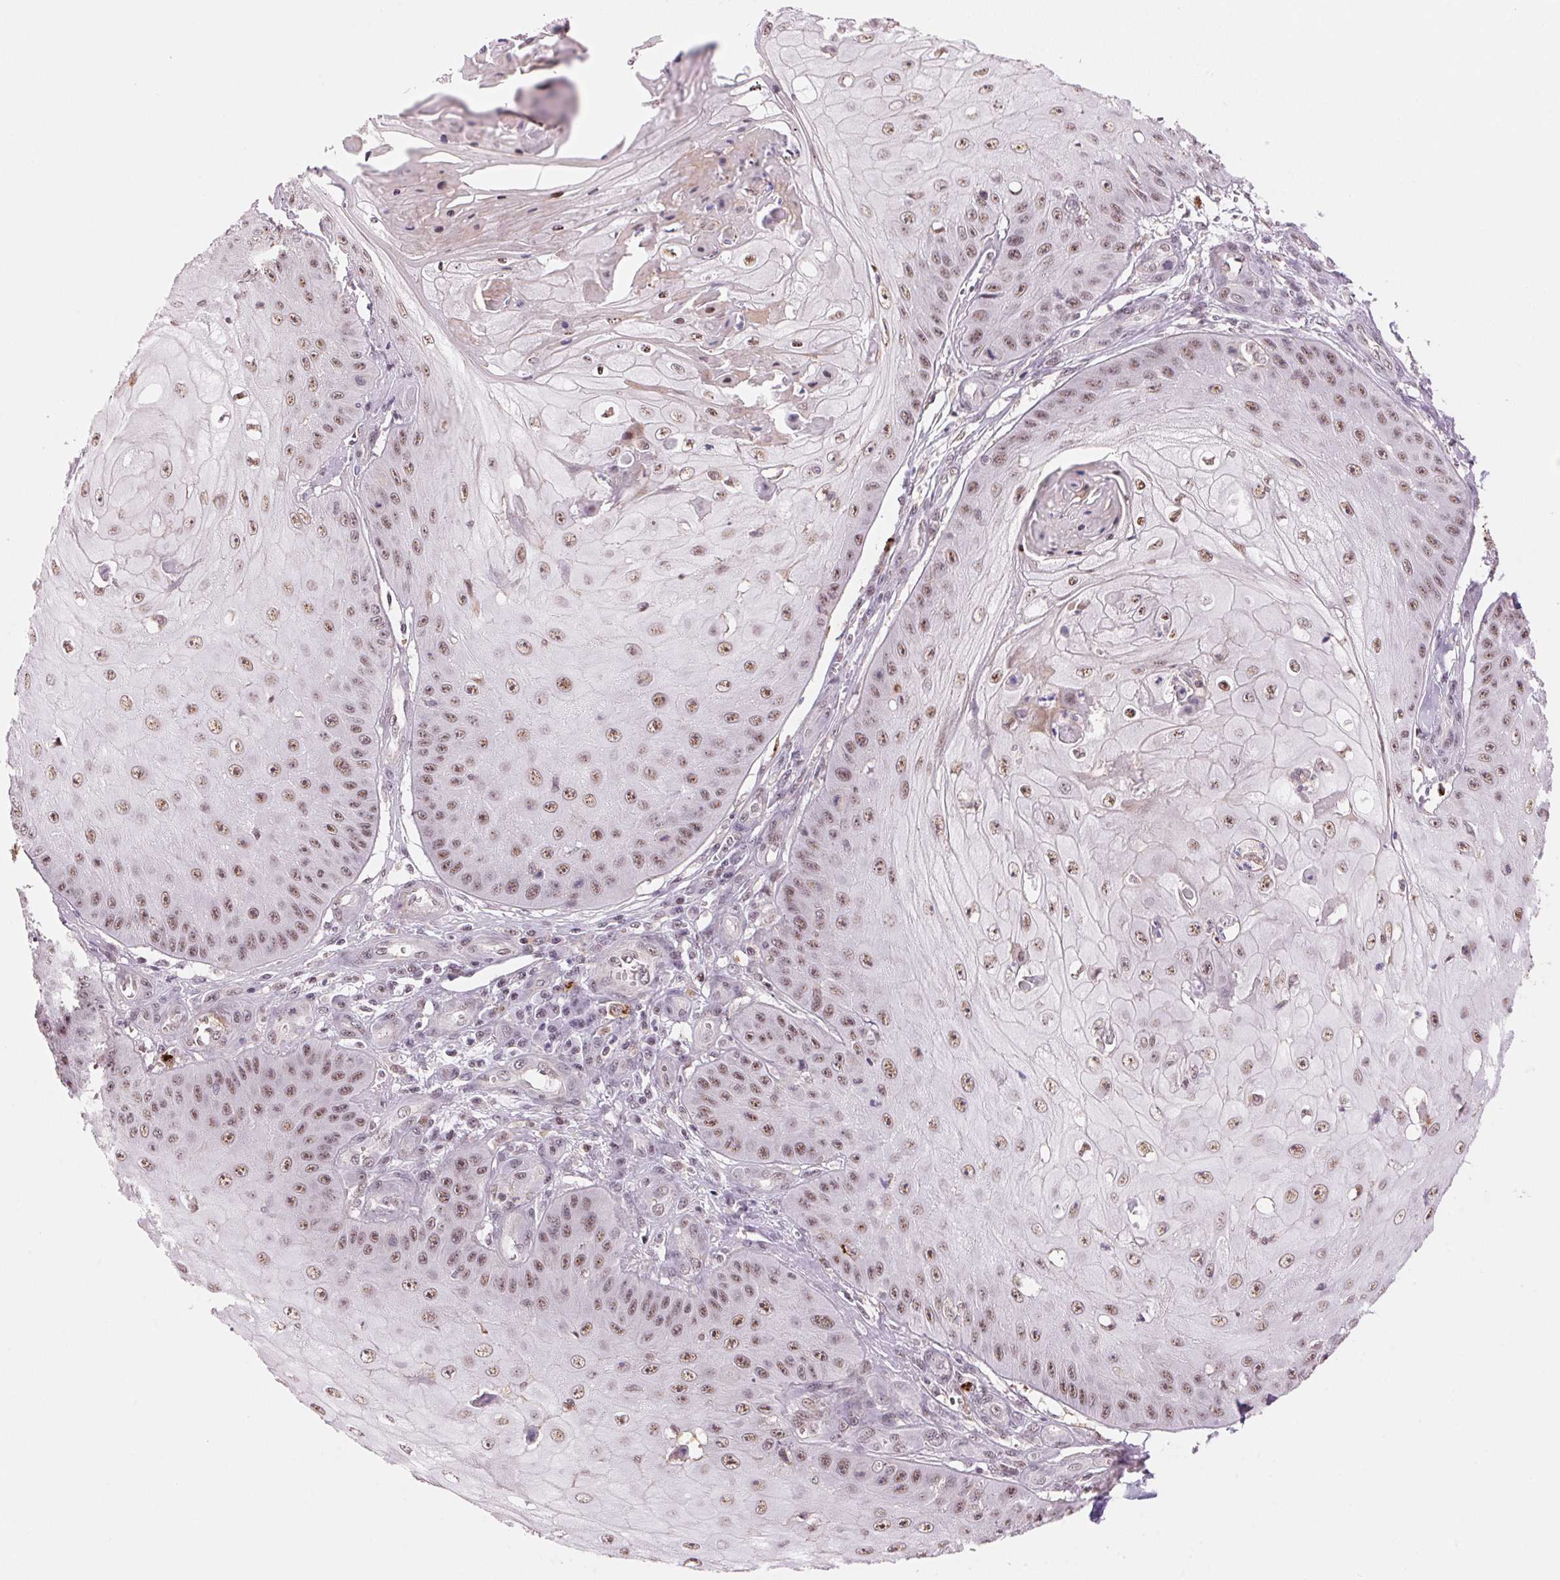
{"staining": {"intensity": "moderate", "quantity": ">75%", "location": "nuclear"}, "tissue": "skin cancer", "cell_type": "Tumor cells", "image_type": "cancer", "snomed": [{"axis": "morphology", "description": "Squamous cell carcinoma, NOS"}, {"axis": "topography", "description": "Skin"}], "caption": "DAB (3,3'-diaminobenzidine) immunohistochemical staining of skin cancer (squamous cell carcinoma) exhibits moderate nuclear protein staining in about >75% of tumor cells.", "gene": "HNRNPDL", "patient": {"sex": "male", "age": 70}}